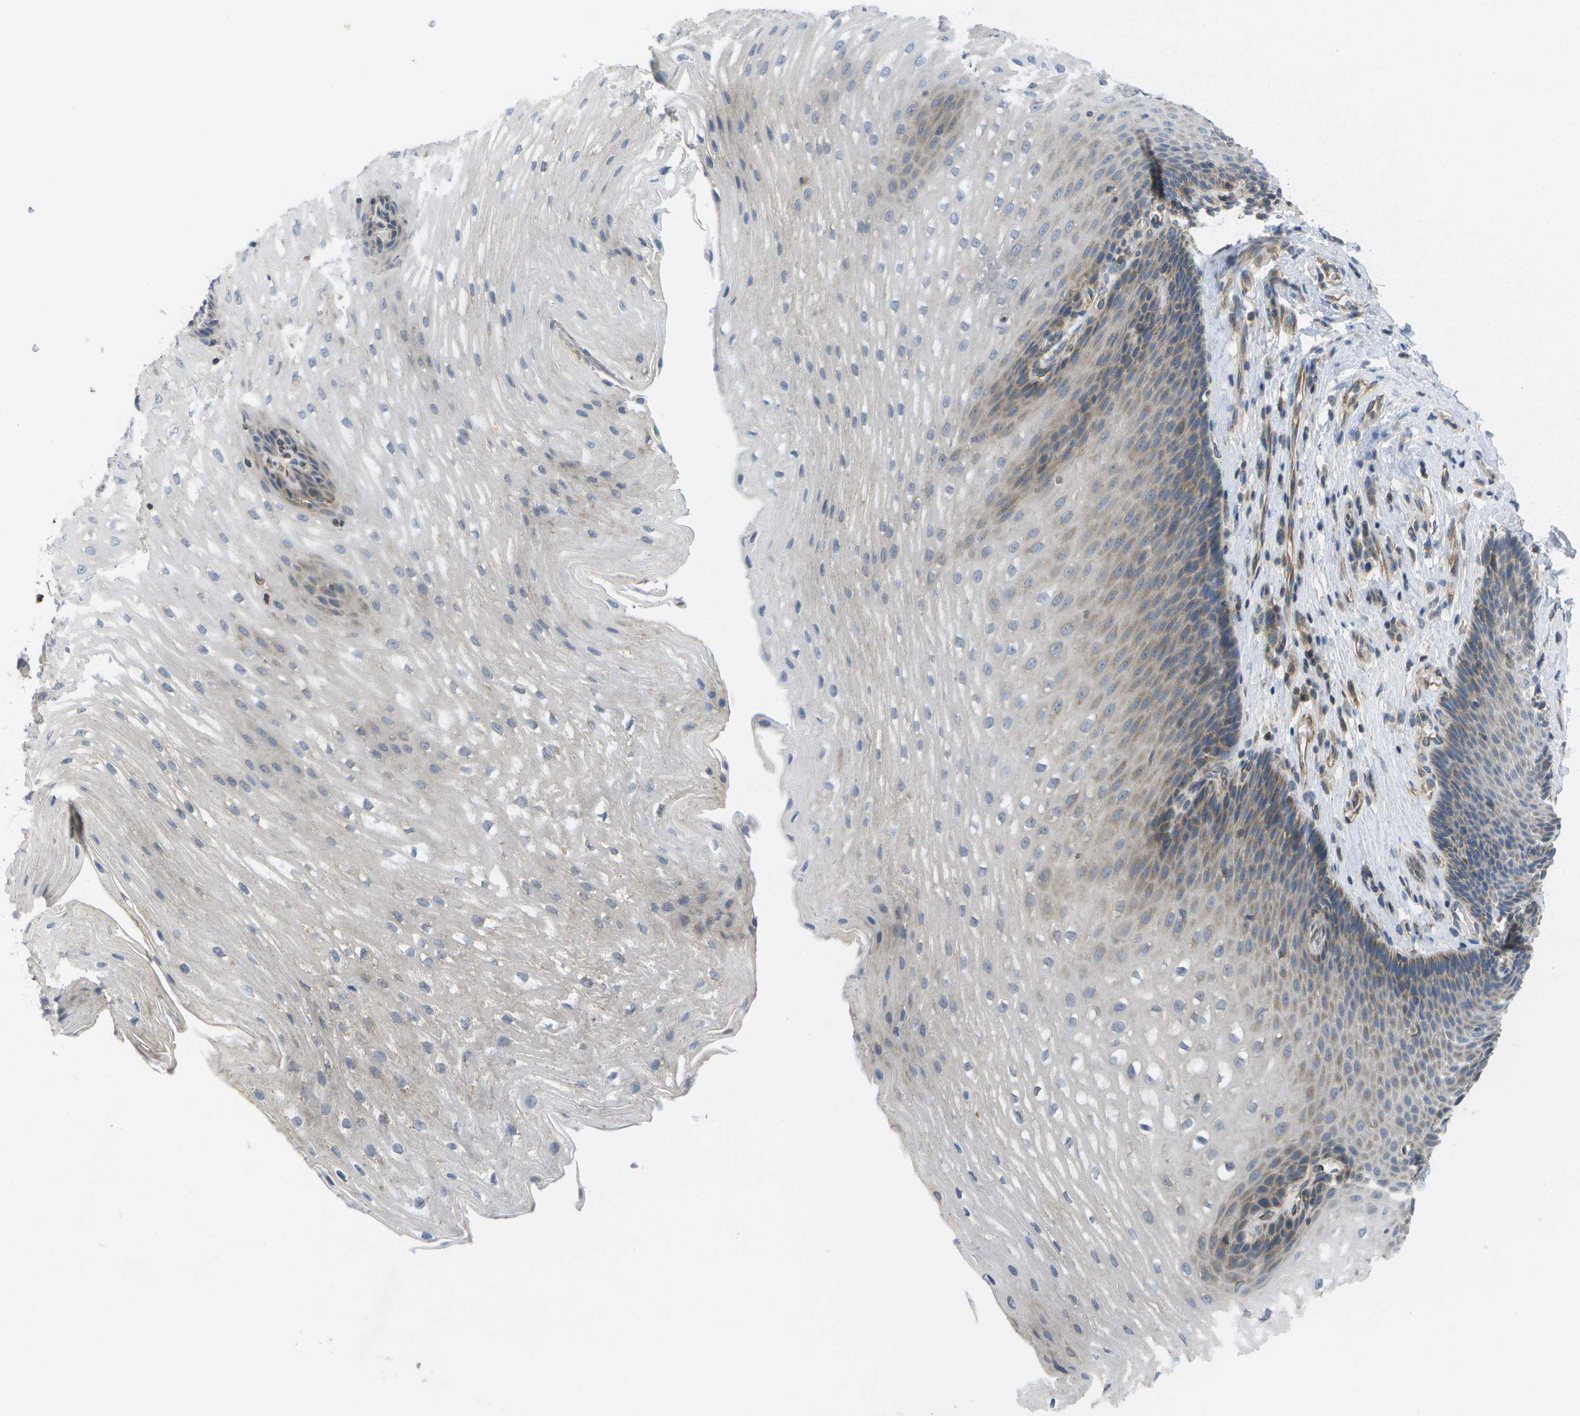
{"staining": {"intensity": "moderate", "quantity": "<25%", "location": "cytoplasmic/membranous"}, "tissue": "esophagus", "cell_type": "Squamous epithelial cells", "image_type": "normal", "snomed": [{"axis": "morphology", "description": "Normal tissue, NOS"}, {"axis": "topography", "description": "Esophagus"}], "caption": "Immunohistochemistry image of unremarkable esophagus: esophagus stained using IHC reveals low levels of moderate protein expression localized specifically in the cytoplasmic/membranous of squamous epithelial cells, appearing as a cytoplasmic/membranous brown color.", "gene": "DPM3", "patient": {"sex": "male", "age": 48}}